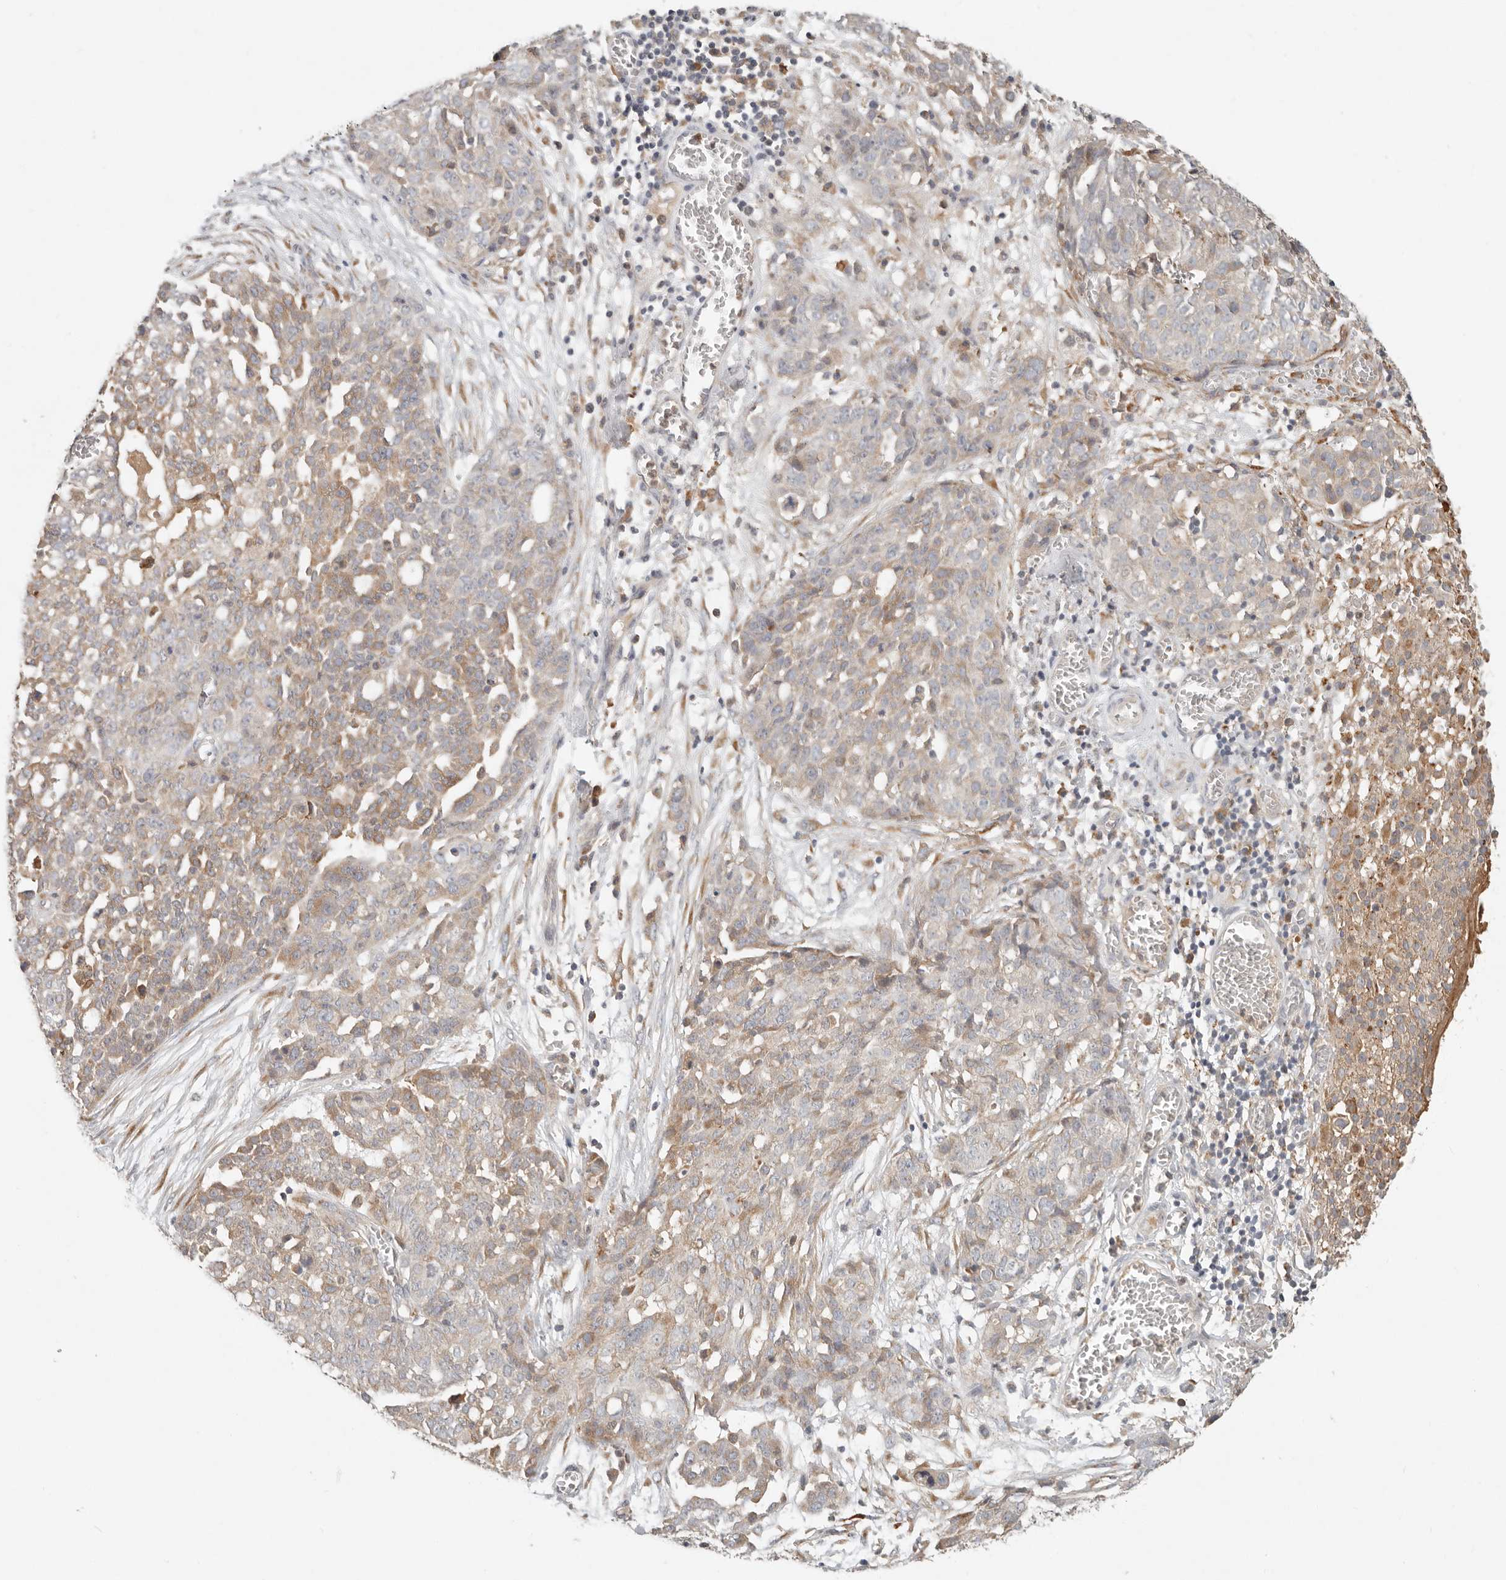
{"staining": {"intensity": "moderate", "quantity": "25%-75%", "location": "cytoplasmic/membranous"}, "tissue": "ovarian cancer", "cell_type": "Tumor cells", "image_type": "cancer", "snomed": [{"axis": "morphology", "description": "Cystadenocarcinoma, serous, NOS"}, {"axis": "topography", "description": "Soft tissue"}, {"axis": "topography", "description": "Ovary"}], "caption": "IHC photomicrograph of ovarian cancer (serous cystadenocarcinoma) stained for a protein (brown), which shows medium levels of moderate cytoplasmic/membranous expression in about 25%-75% of tumor cells.", "gene": "ARHGEF10L", "patient": {"sex": "female", "age": 57}}